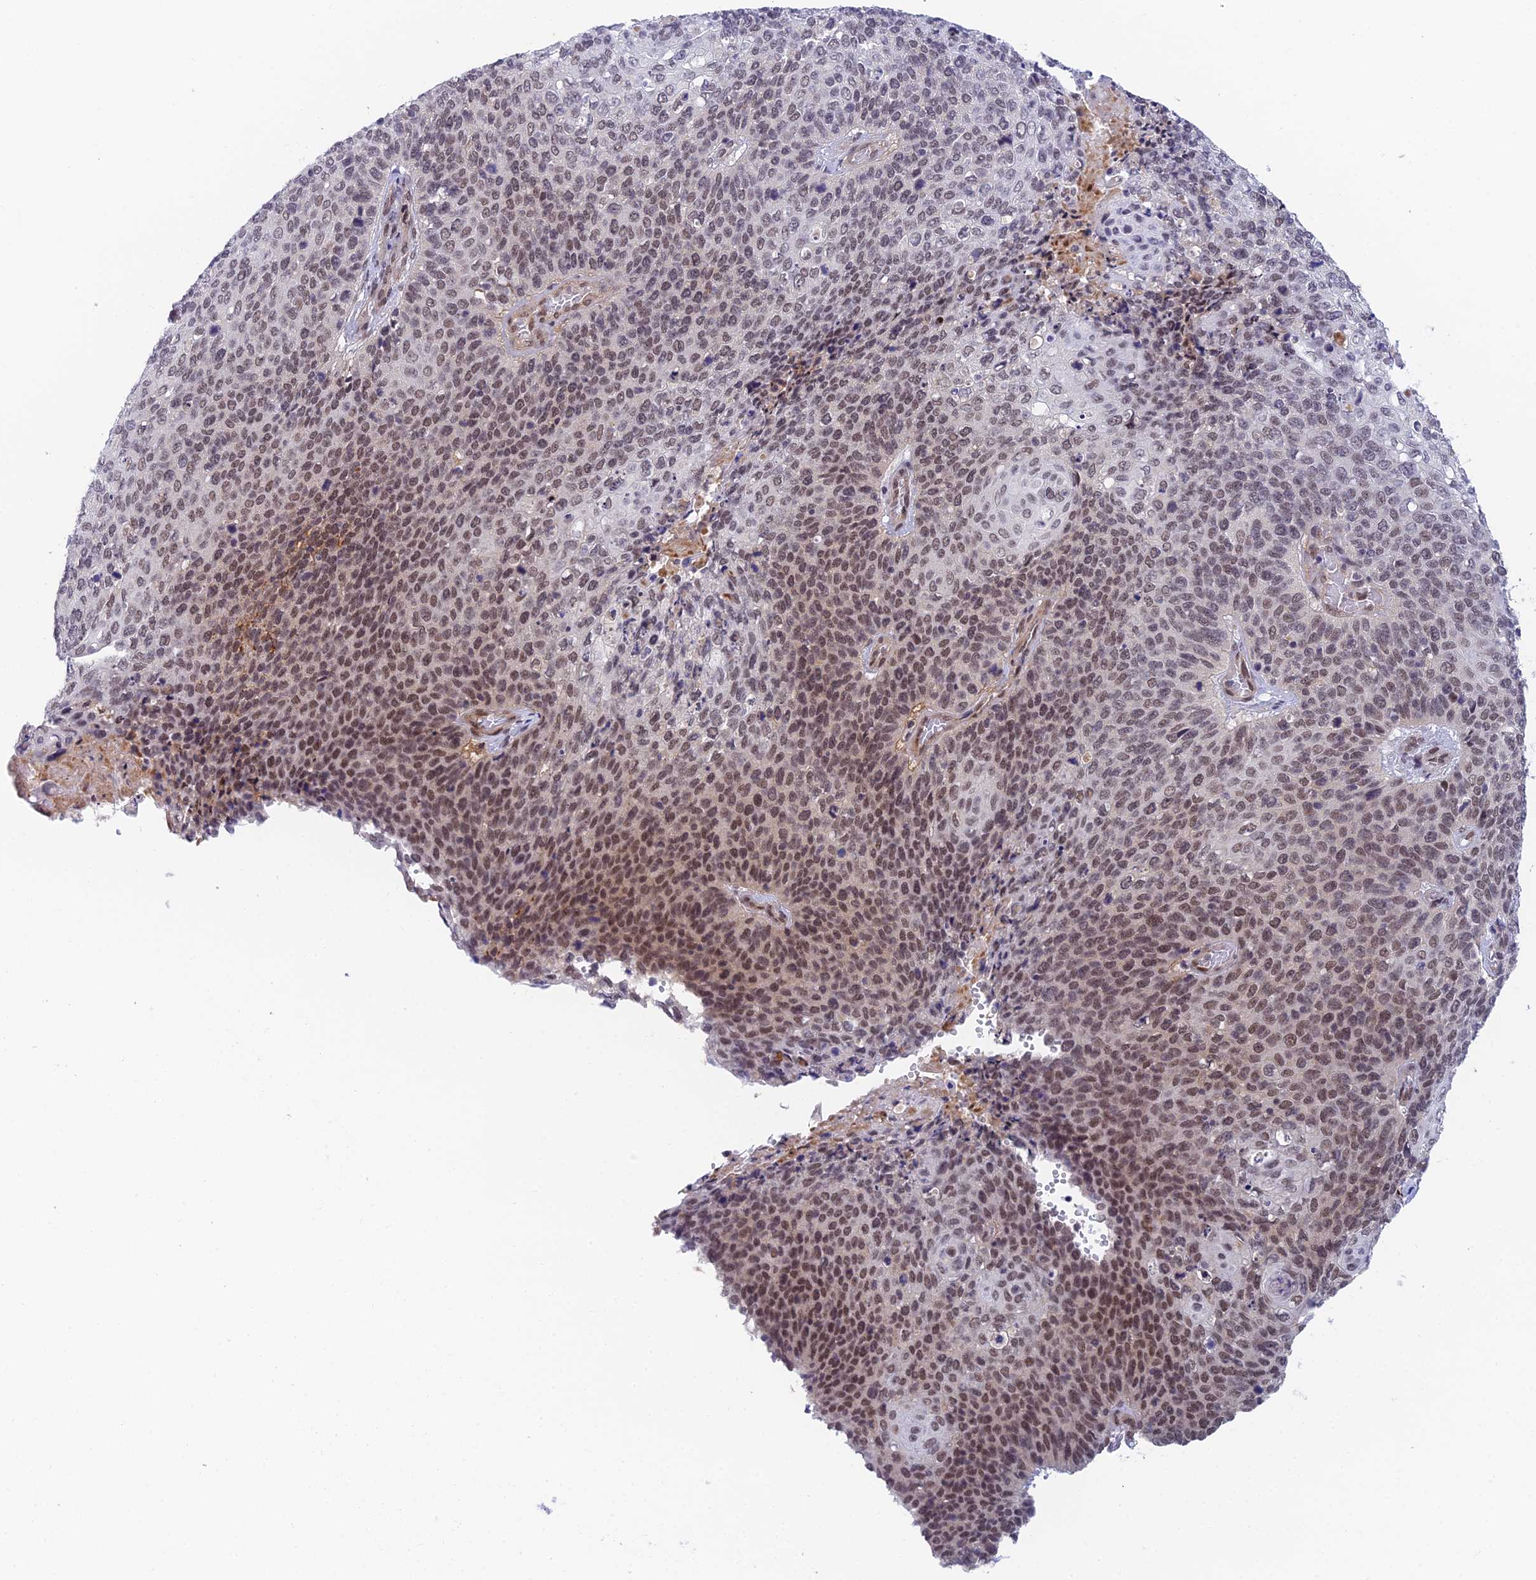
{"staining": {"intensity": "moderate", "quantity": "25%-75%", "location": "nuclear"}, "tissue": "cervical cancer", "cell_type": "Tumor cells", "image_type": "cancer", "snomed": [{"axis": "morphology", "description": "Squamous cell carcinoma, NOS"}, {"axis": "topography", "description": "Cervix"}], "caption": "Tumor cells display medium levels of moderate nuclear positivity in approximately 25%-75% of cells in cervical cancer (squamous cell carcinoma).", "gene": "NSMCE1", "patient": {"sex": "female", "age": 39}}